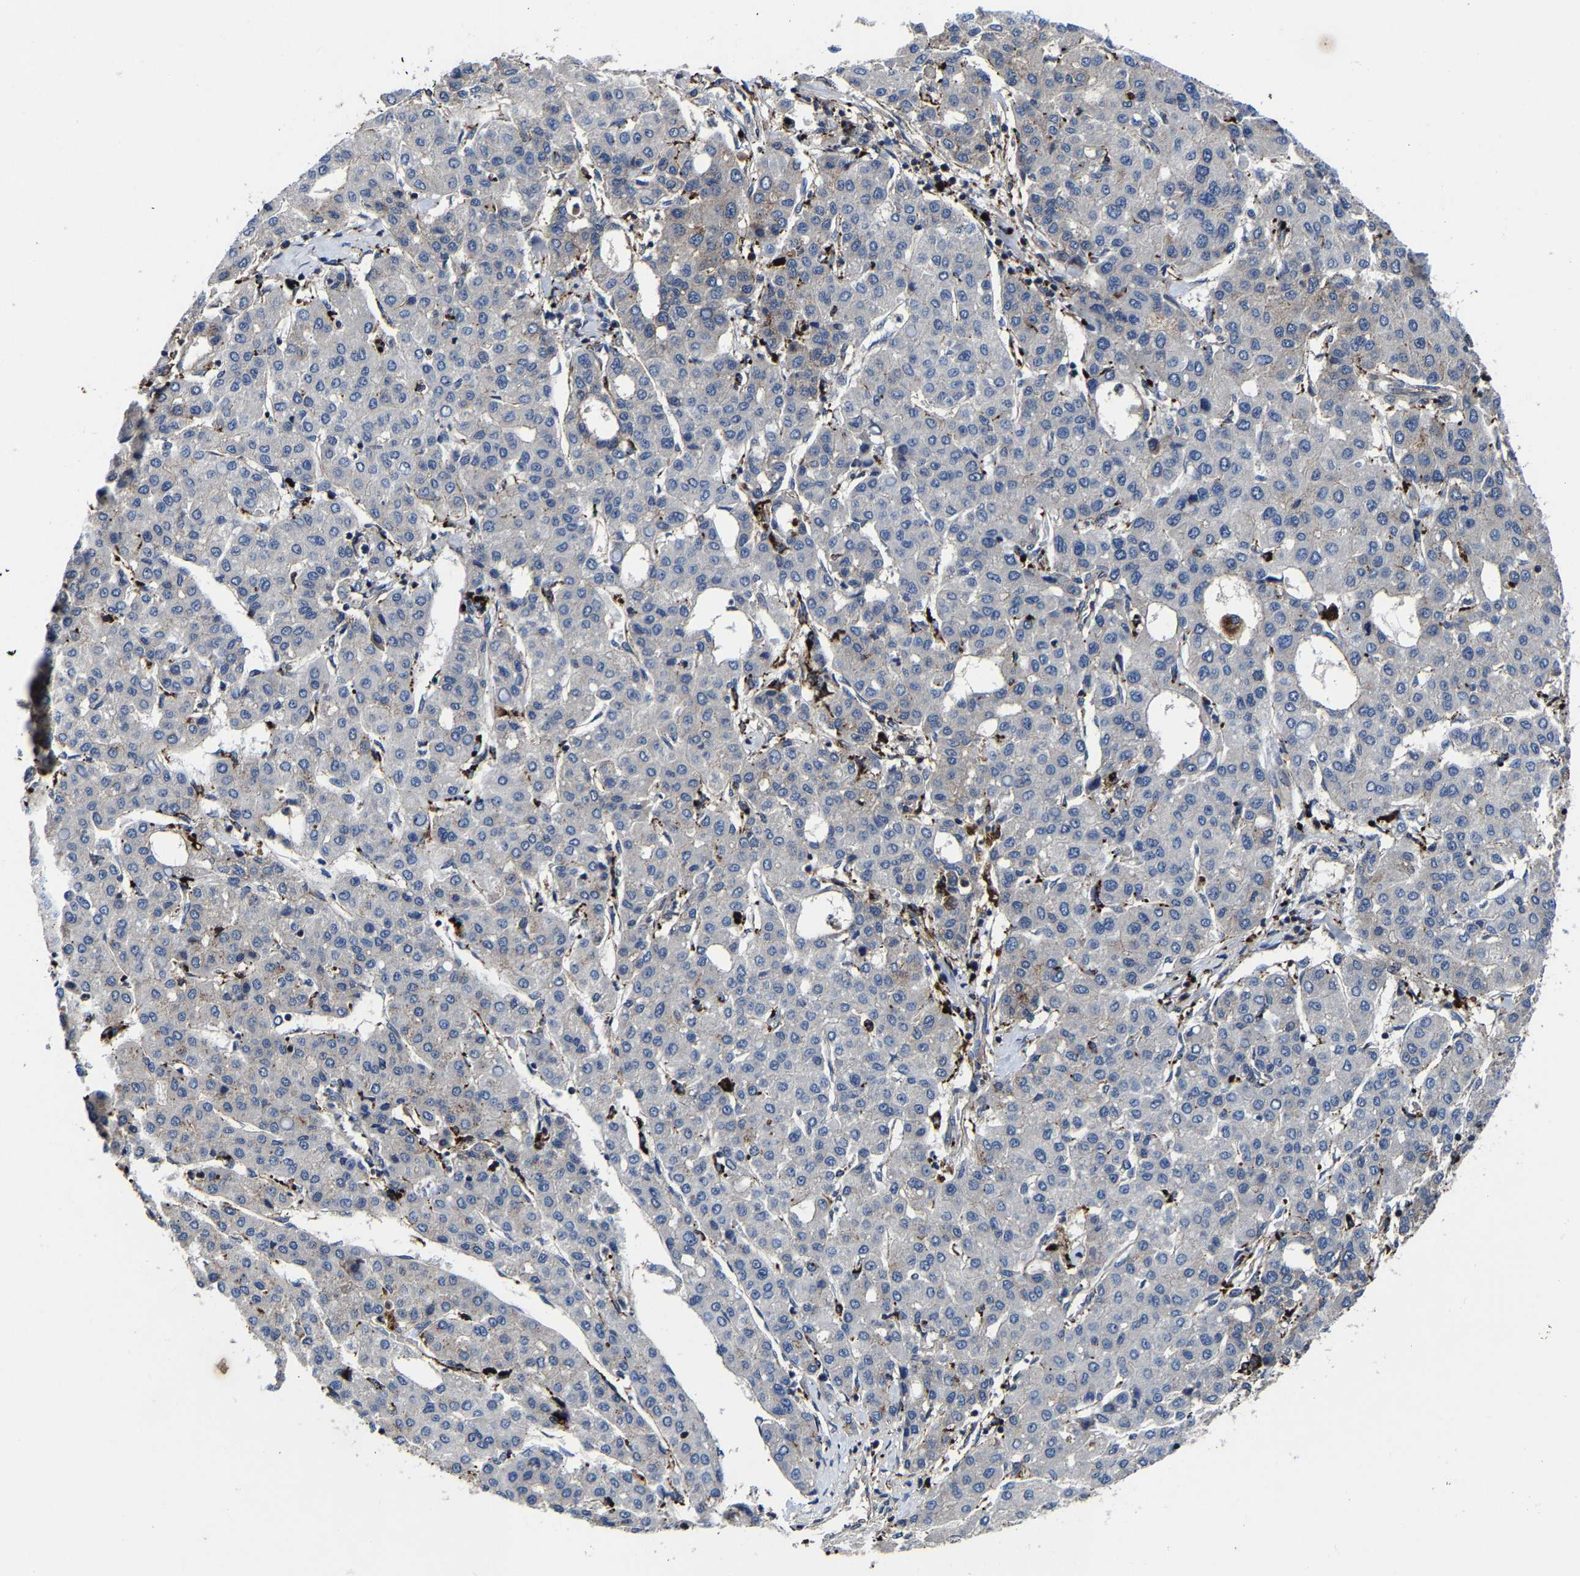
{"staining": {"intensity": "negative", "quantity": "none", "location": "none"}, "tissue": "liver cancer", "cell_type": "Tumor cells", "image_type": "cancer", "snomed": [{"axis": "morphology", "description": "Carcinoma, Hepatocellular, NOS"}, {"axis": "topography", "description": "Liver"}], "caption": "A high-resolution micrograph shows IHC staining of liver cancer, which demonstrates no significant expression in tumor cells.", "gene": "ZCCHC7", "patient": {"sex": "male", "age": 65}}